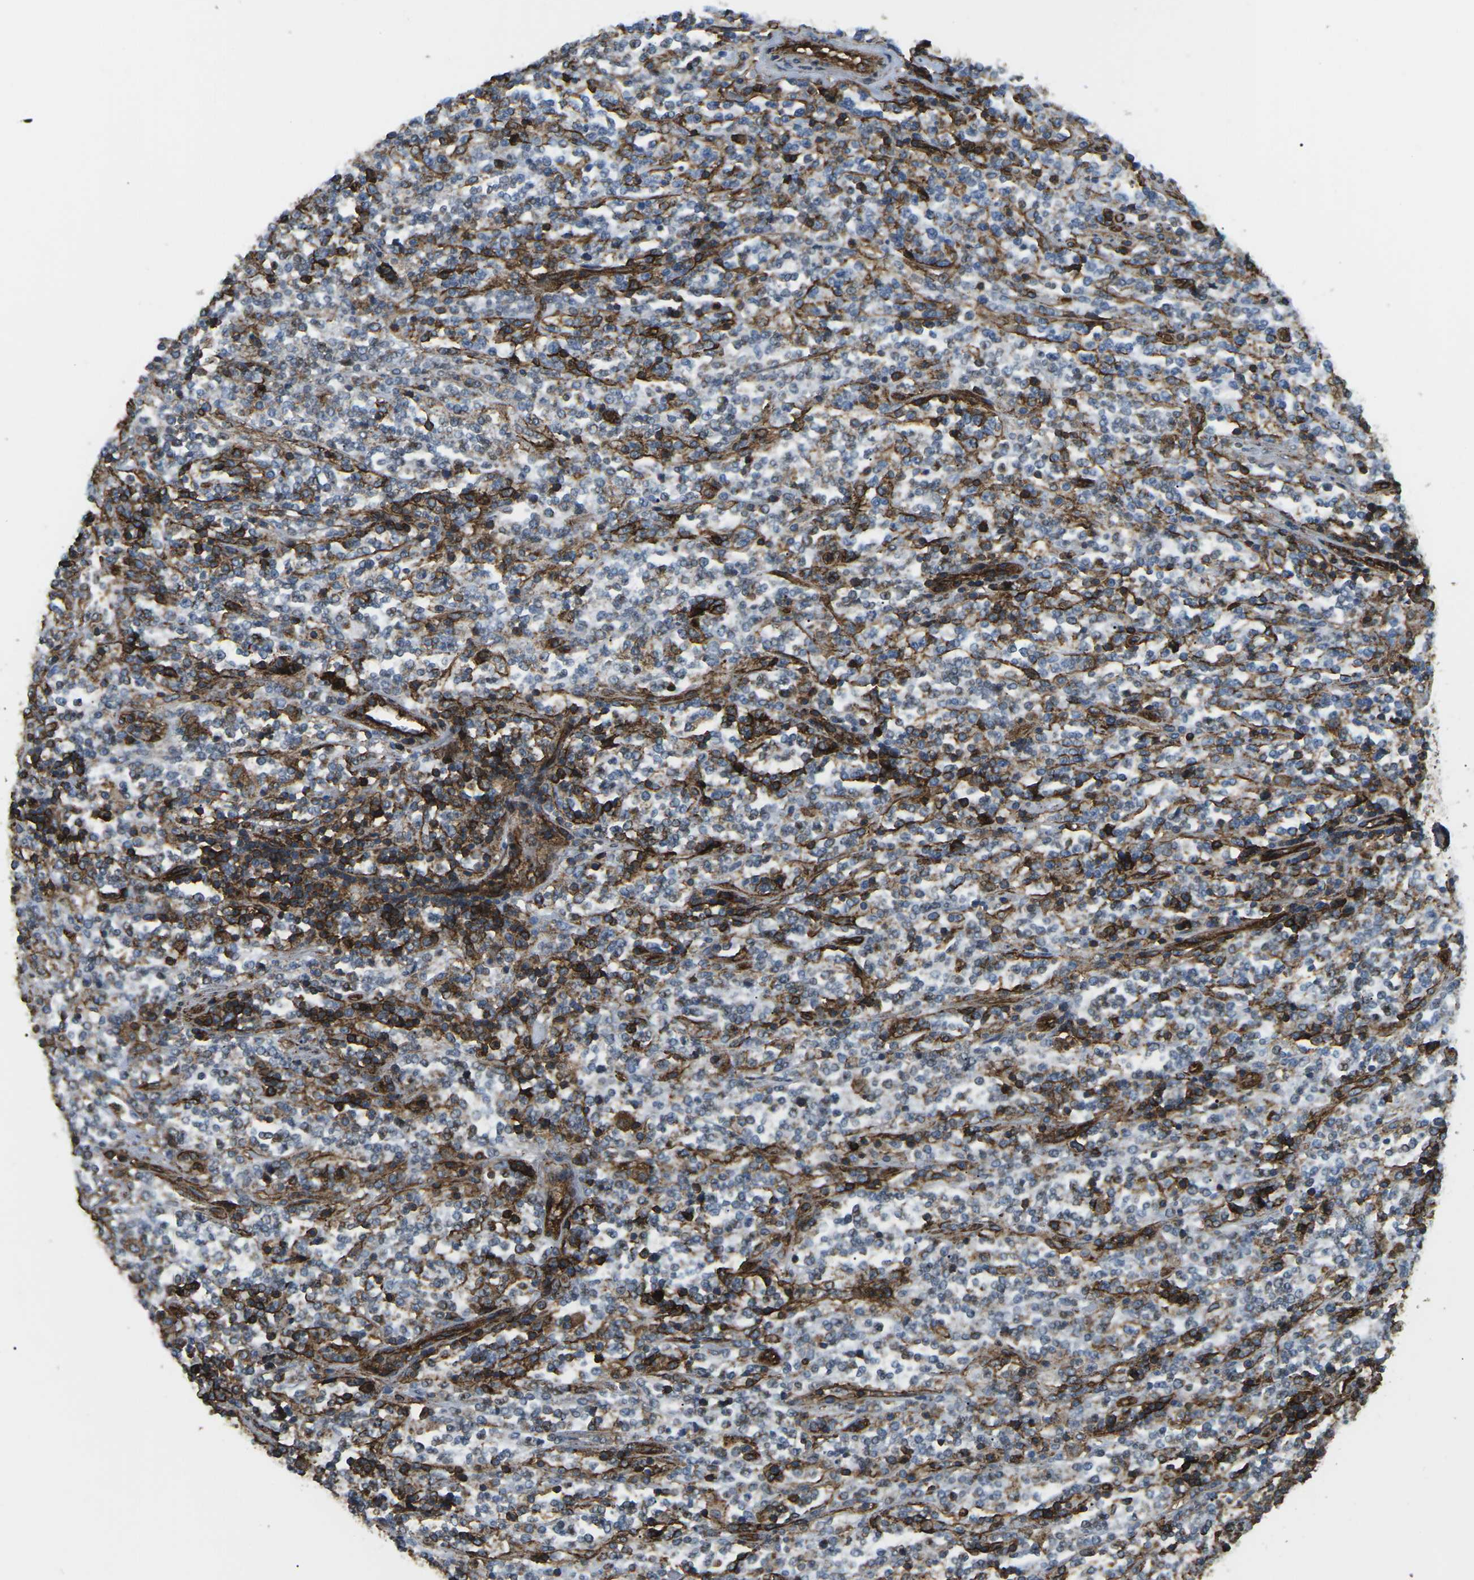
{"staining": {"intensity": "weak", "quantity": "<25%", "location": "cytoplasmic/membranous"}, "tissue": "lymphoma", "cell_type": "Tumor cells", "image_type": "cancer", "snomed": [{"axis": "morphology", "description": "Malignant lymphoma, non-Hodgkin's type, High grade"}, {"axis": "topography", "description": "Soft tissue"}], "caption": "The immunohistochemistry micrograph has no significant positivity in tumor cells of high-grade malignant lymphoma, non-Hodgkin's type tissue.", "gene": "HLA-B", "patient": {"sex": "male", "age": 18}}